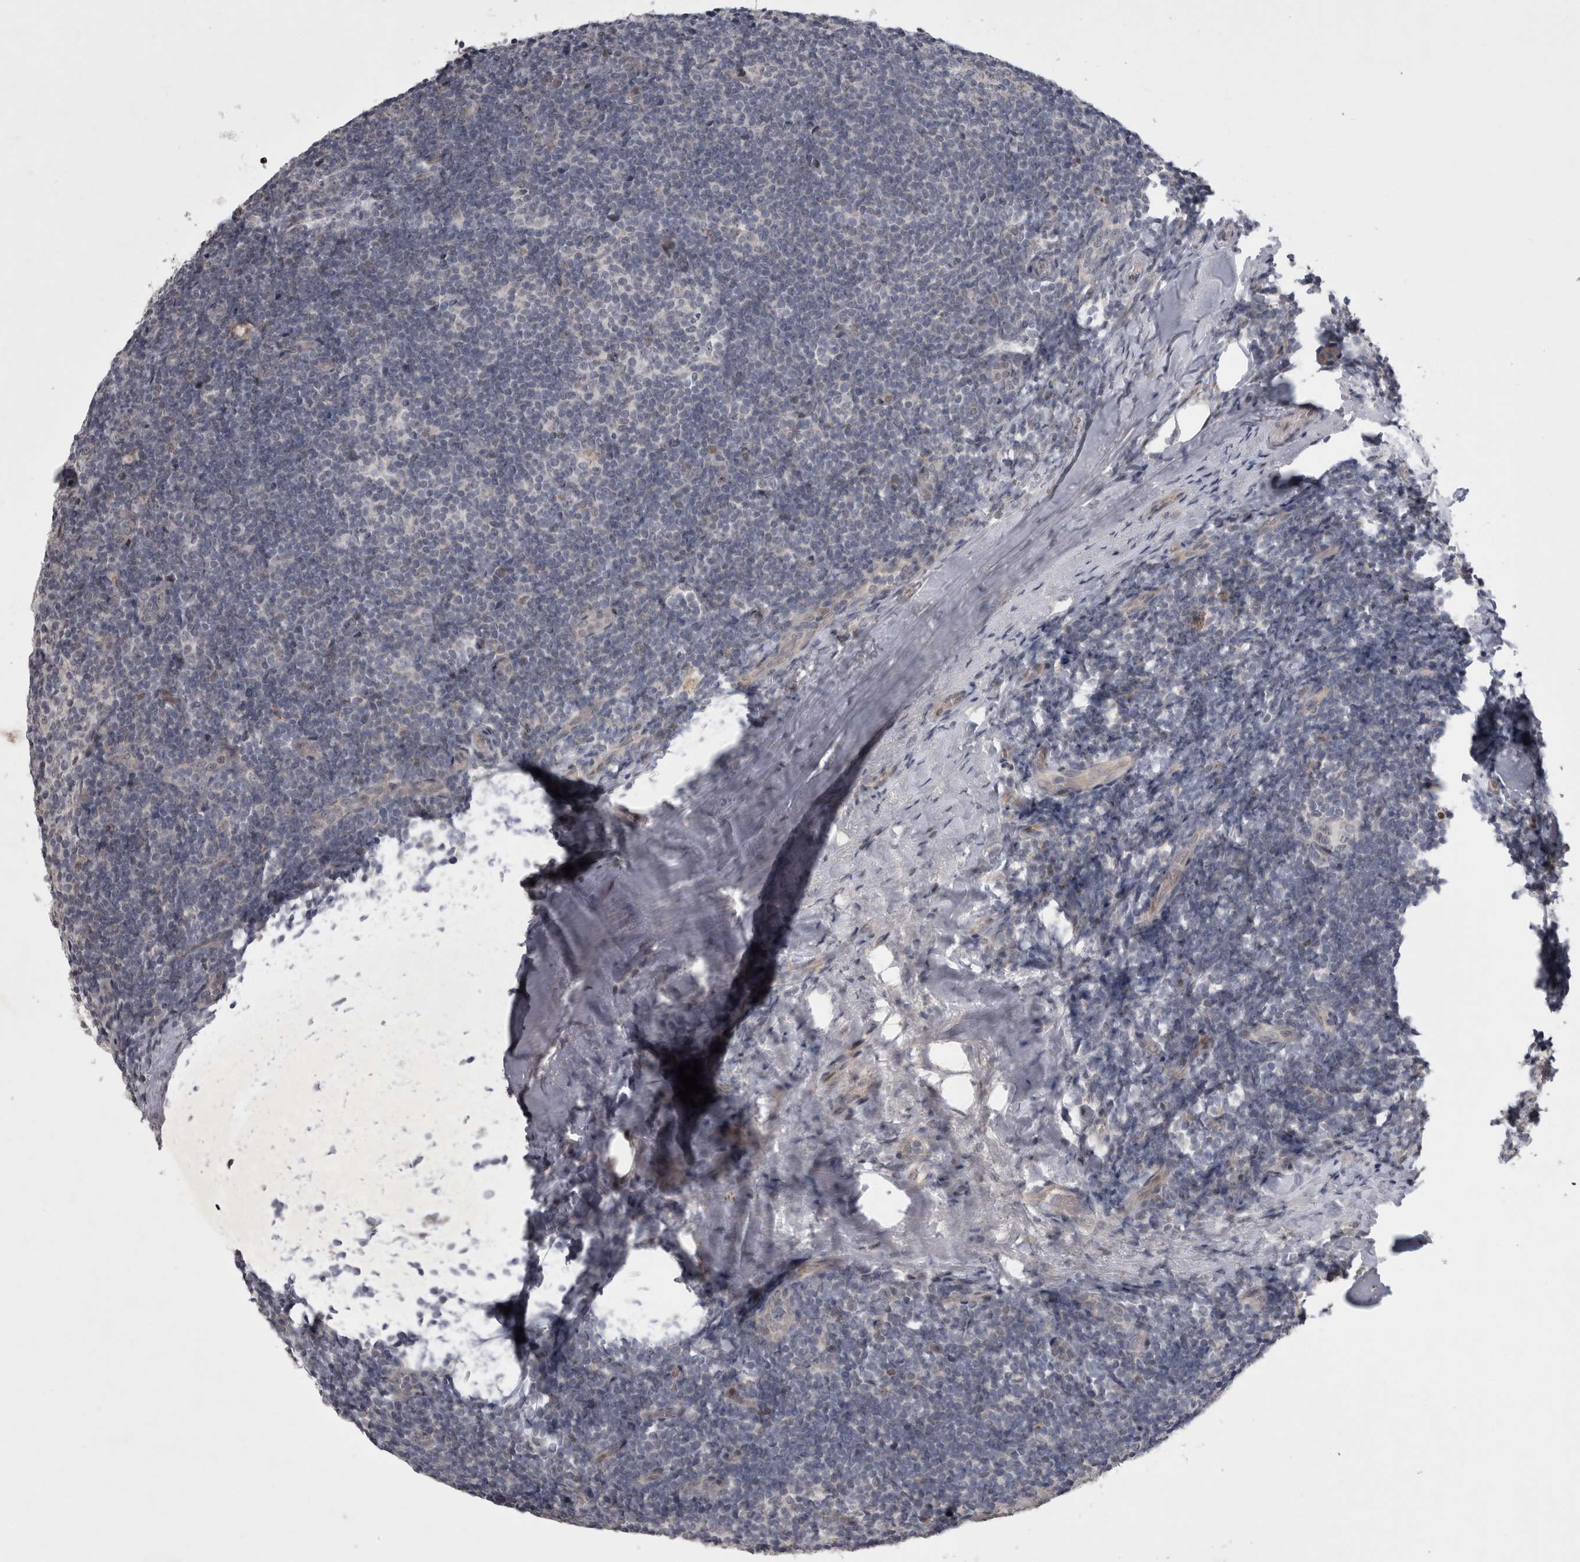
{"staining": {"intensity": "negative", "quantity": "none", "location": "none"}, "tissue": "tonsil", "cell_type": "Germinal center cells", "image_type": "normal", "snomed": [{"axis": "morphology", "description": "Normal tissue, NOS"}, {"axis": "topography", "description": "Tonsil"}], "caption": "Immunohistochemistry of unremarkable human tonsil shows no expression in germinal center cells. Nuclei are stained in blue.", "gene": "IFI44", "patient": {"sex": "male", "age": 37}}